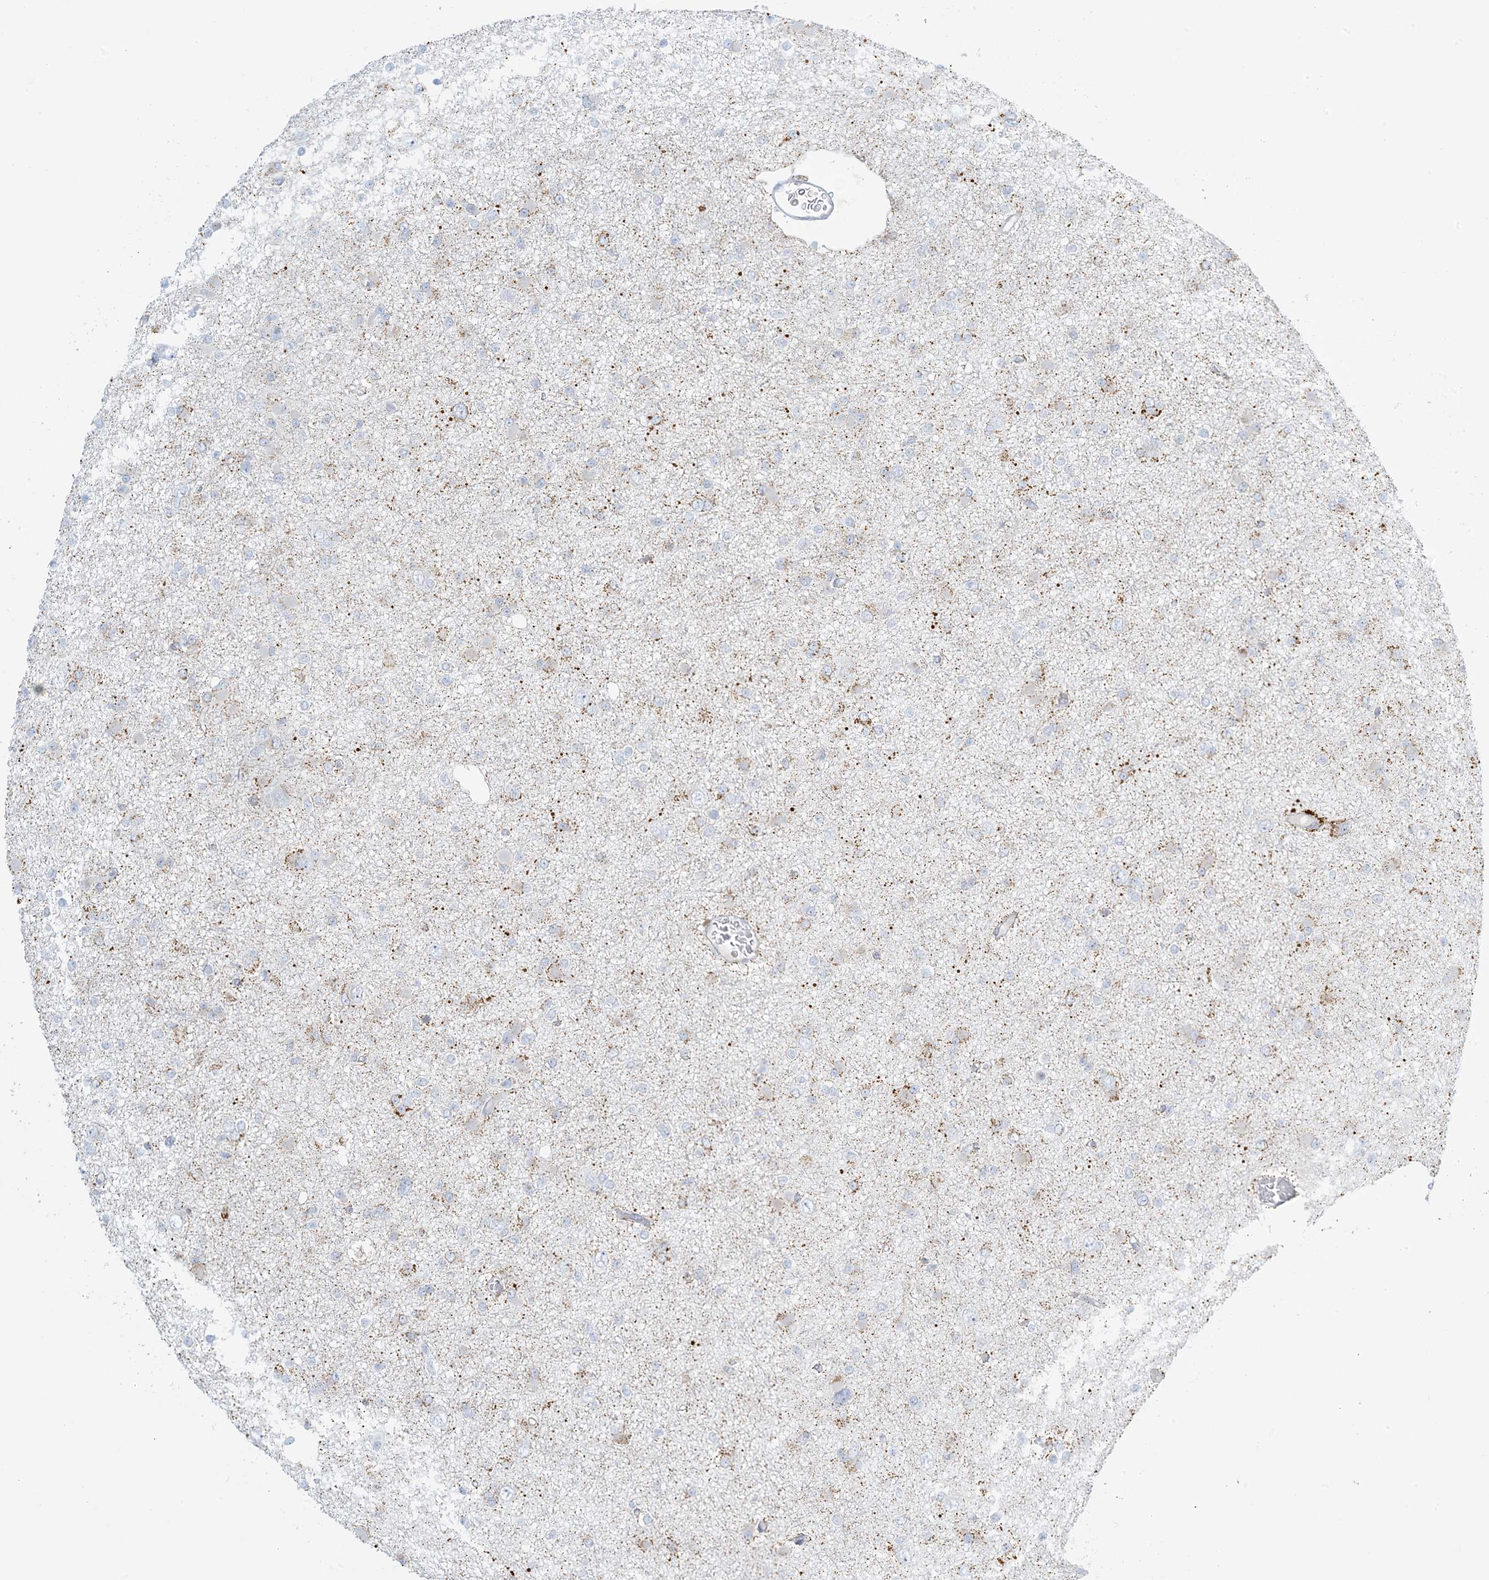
{"staining": {"intensity": "negative", "quantity": "none", "location": "none"}, "tissue": "glioma", "cell_type": "Tumor cells", "image_type": "cancer", "snomed": [{"axis": "morphology", "description": "Glioma, malignant, Low grade"}, {"axis": "topography", "description": "Brain"}], "caption": "DAB (3,3'-diaminobenzidine) immunohistochemical staining of human glioma exhibits no significant expression in tumor cells.", "gene": "ZDHHC4", "patient": {"sex": "female", "age": 22}}